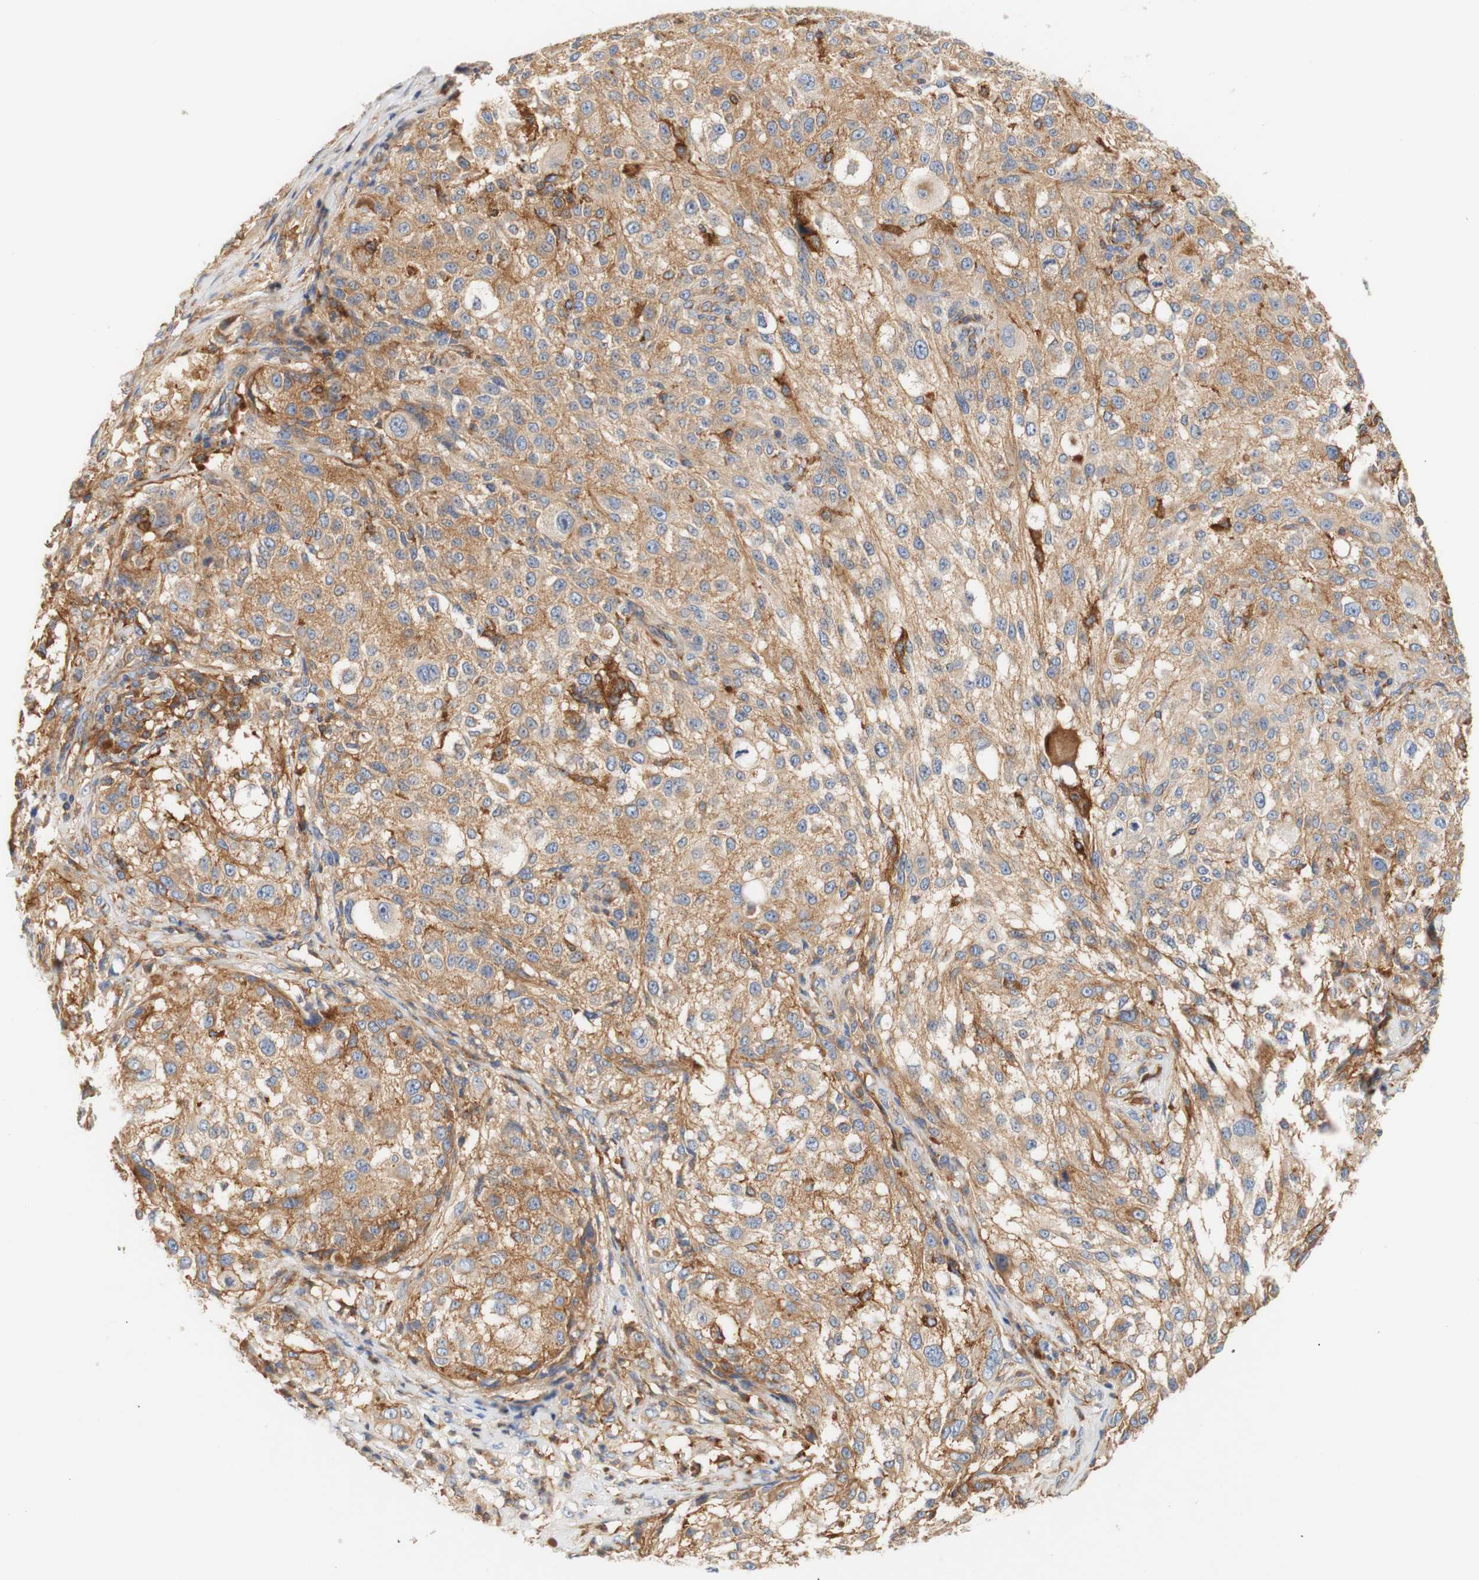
{"staining": {"intensity": "moderate", "quantity": ">75%", "location": "cytoplasmic/membranous"}, "tissue": "melanoma", "cell_type": "Tumor cells", "image_type": "cancer", "snomed": [{"axis": "morphology", "description": "Necrosis, NOS"}, {"axis": "morphology", "description": "Malignant melanoma, NOS"}, {"axis": "topography", "description": "Skin"}], "caption": "Immunohistochemical staining of melanoma shows medium levels of moderate cytoplasmic/membranous positivity in approximately >75% of tumor cells.", "gene": "PCDH7", "patient": {"sex": "female", "age": 87}}